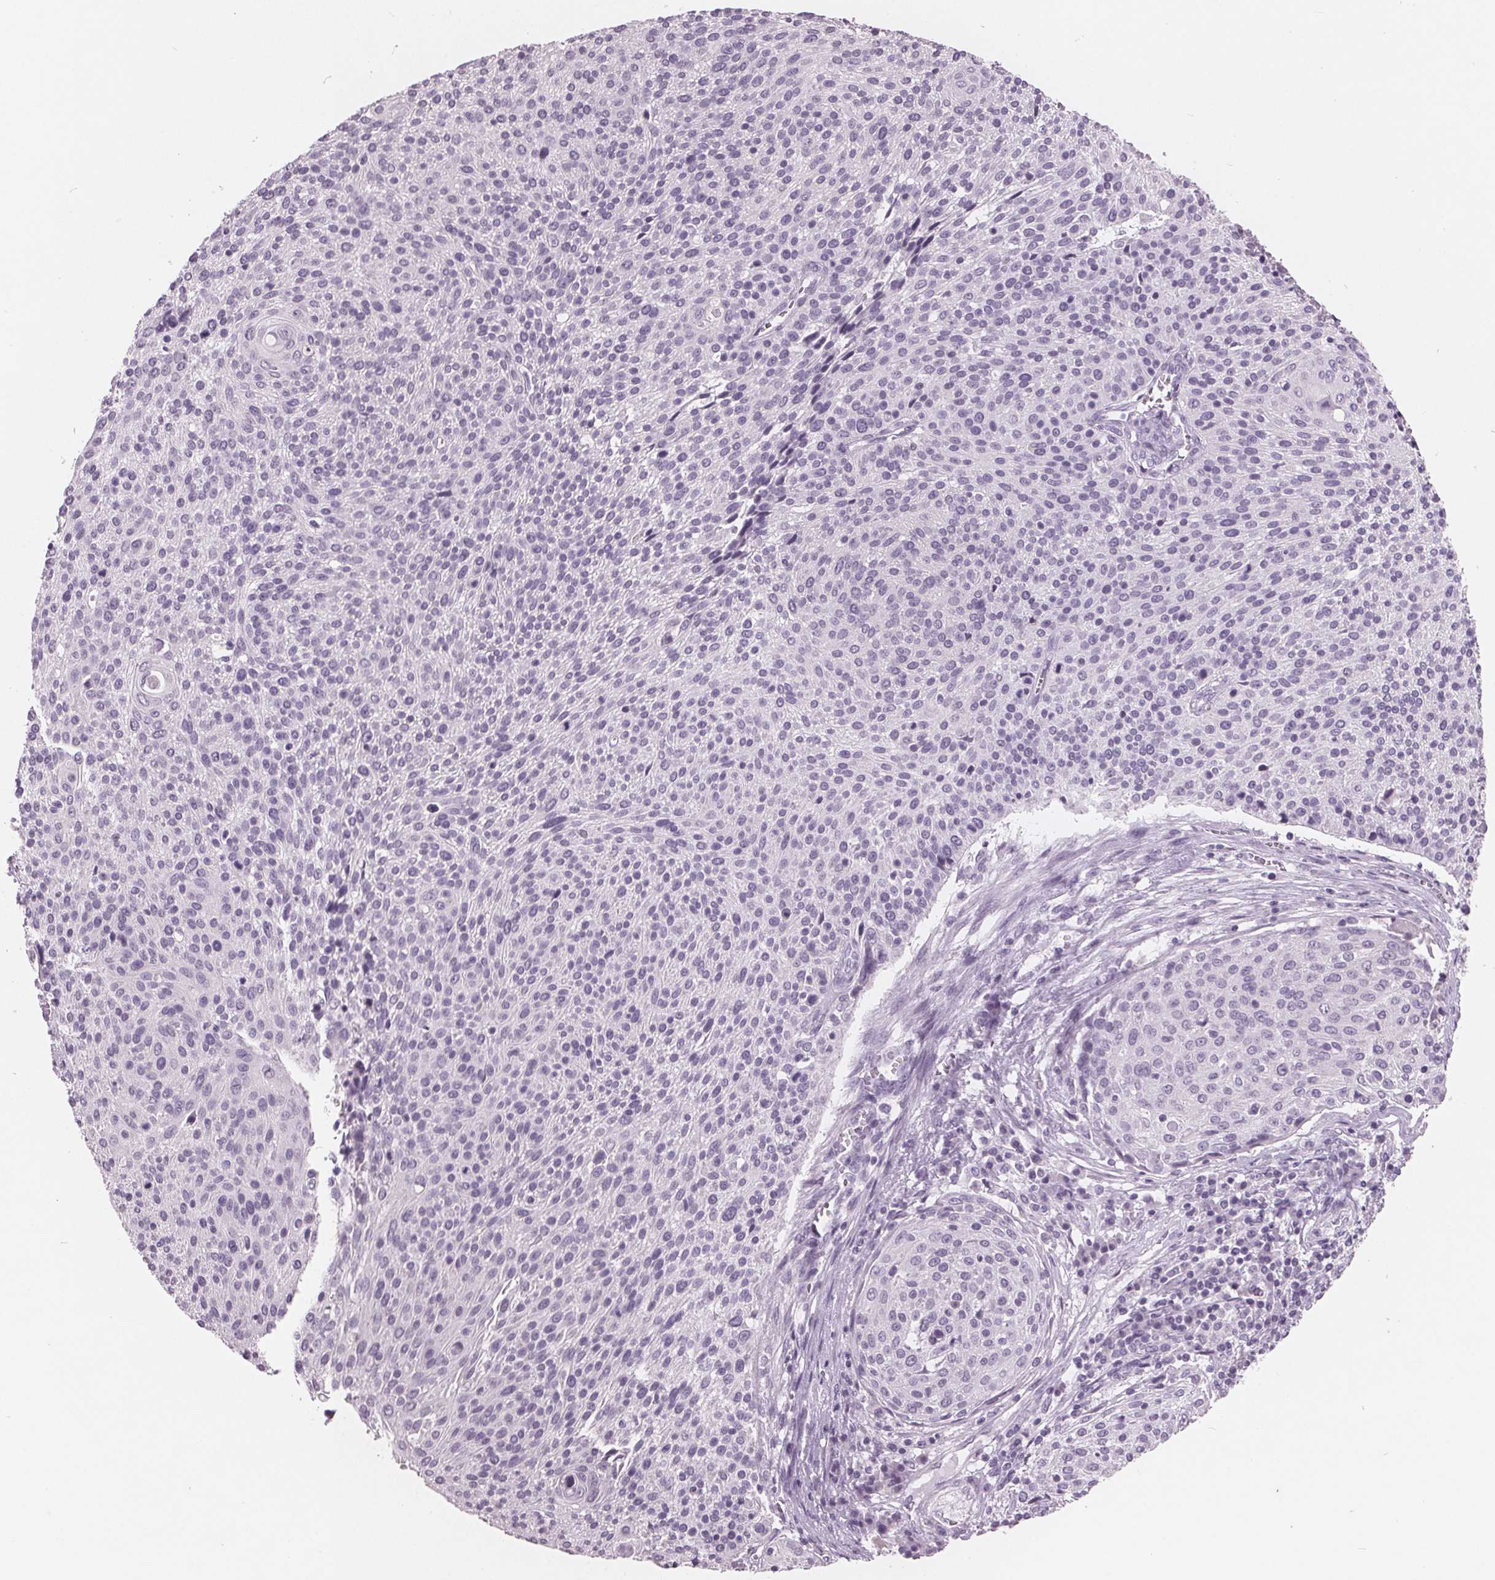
{"staining": {"intensity": "negative", "quantity": "none", "location": "none"}, "tissue": "cervical cancer", "cell_type": "Tumor cells", "image_type": "cancer", "snomed": [{"axis": "morphology", "description": "Squamous cell carcinoma, NOS"}, {"axis": "topography", "description": "Cervix"}], "caption": "Cervical squamous cell carcinoma was stained to show a protein in brown. There is no significant staining in tumor cells. Nuclei are stained in blue.", "gene": "PTPN14", "patient": {"sex": "female", "age": 31}}